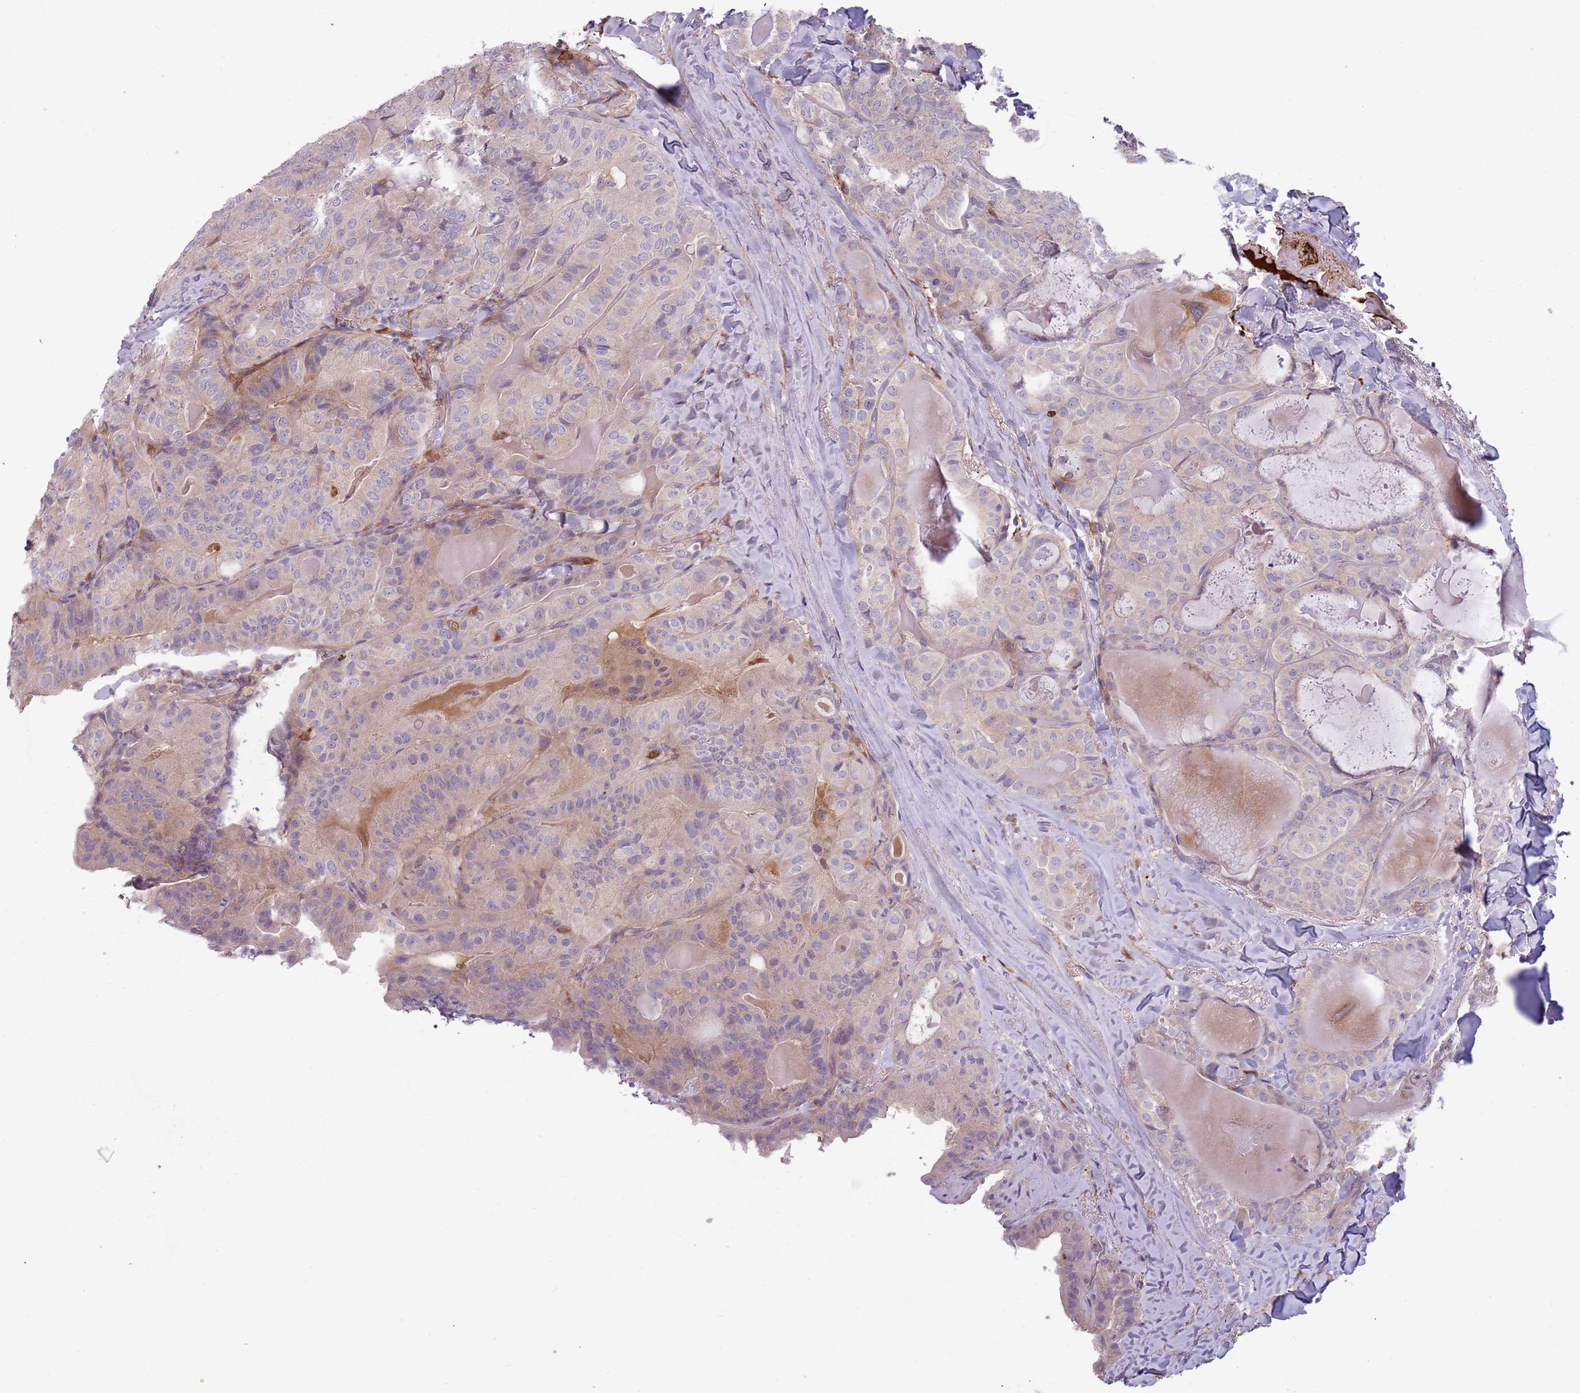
{"staining": {"intensity": "negative", "quantity": "none", "location": "none"}, "tissue": "thyroid cancer", "cell_type": "Tumor cells", "image_type": "cancer", "snomed": [{"axis": "morphology", "description": "Papillary adenocarcinoma, NOS"}, {"axis": "topography", "description": "Thyroid gland"}], "caption": "Immunohistochemistry micrograph of human thyroid papillary adenocarcinoma stained for a protein (brown), which displays no positivity in tumor cells.", "gene": "NADK", "patient": {"sex": "female", "age": 68}}